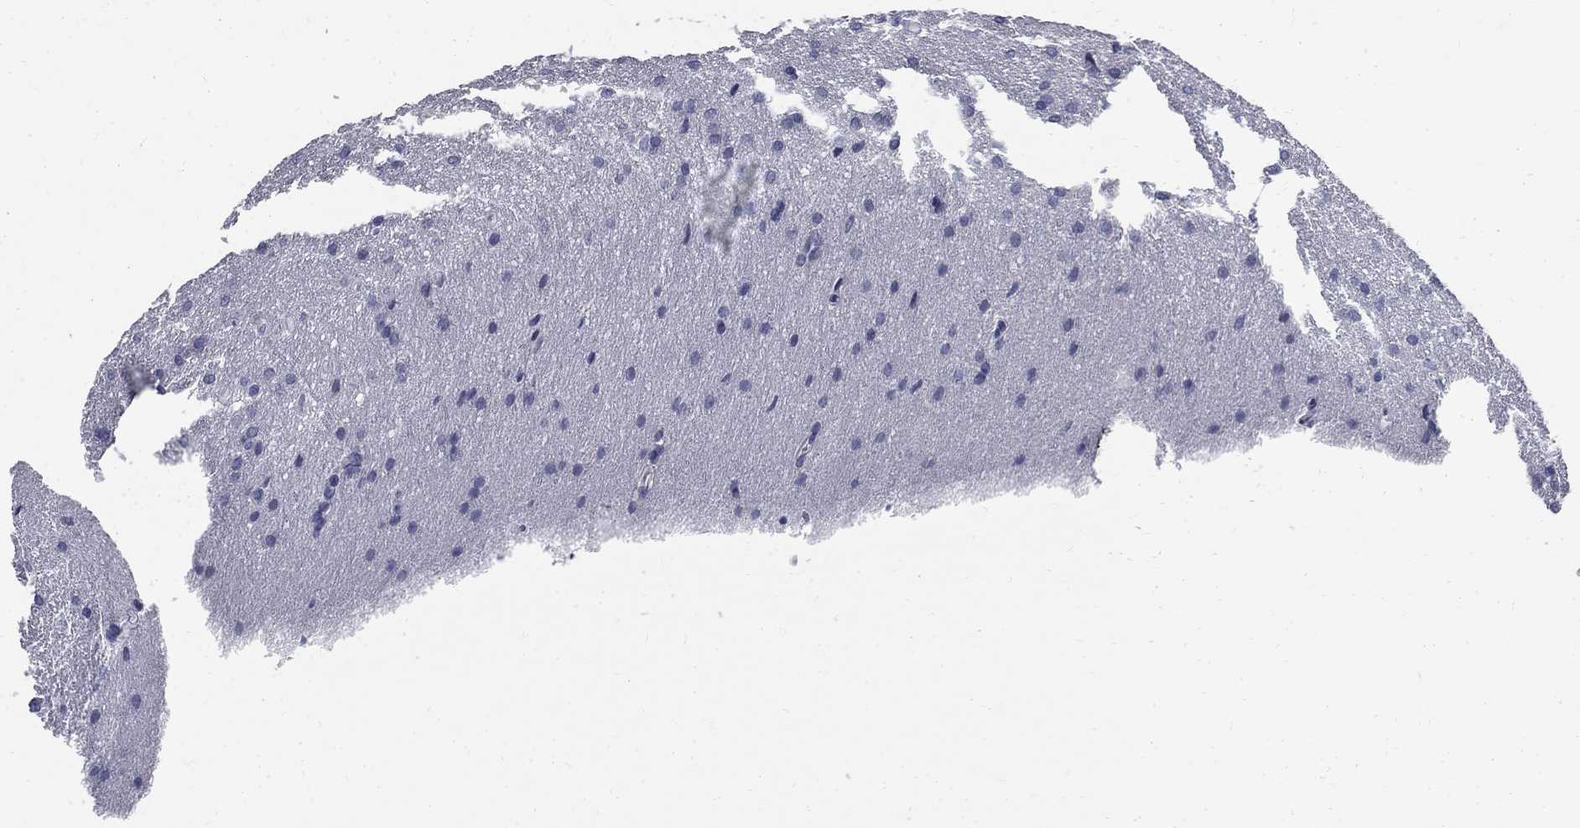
{"staining": {"intensity": "negative", "quantity": "none", "location": "none"}, "tissue": "glioma", "cell_type": "Tumor cells", "image_type": "cancer", "snomed": [{"axis": "morphology", "description": "Glioma, malignant, Low grade"}, {"axis": "topography", "description": "Brain"}], "caption": "This is a histopathology image of IHC staining of glioma, which shows no positivity in tumor cells.", "gene": "TGM4", "patient": {"sex": "female", "age": 32}}